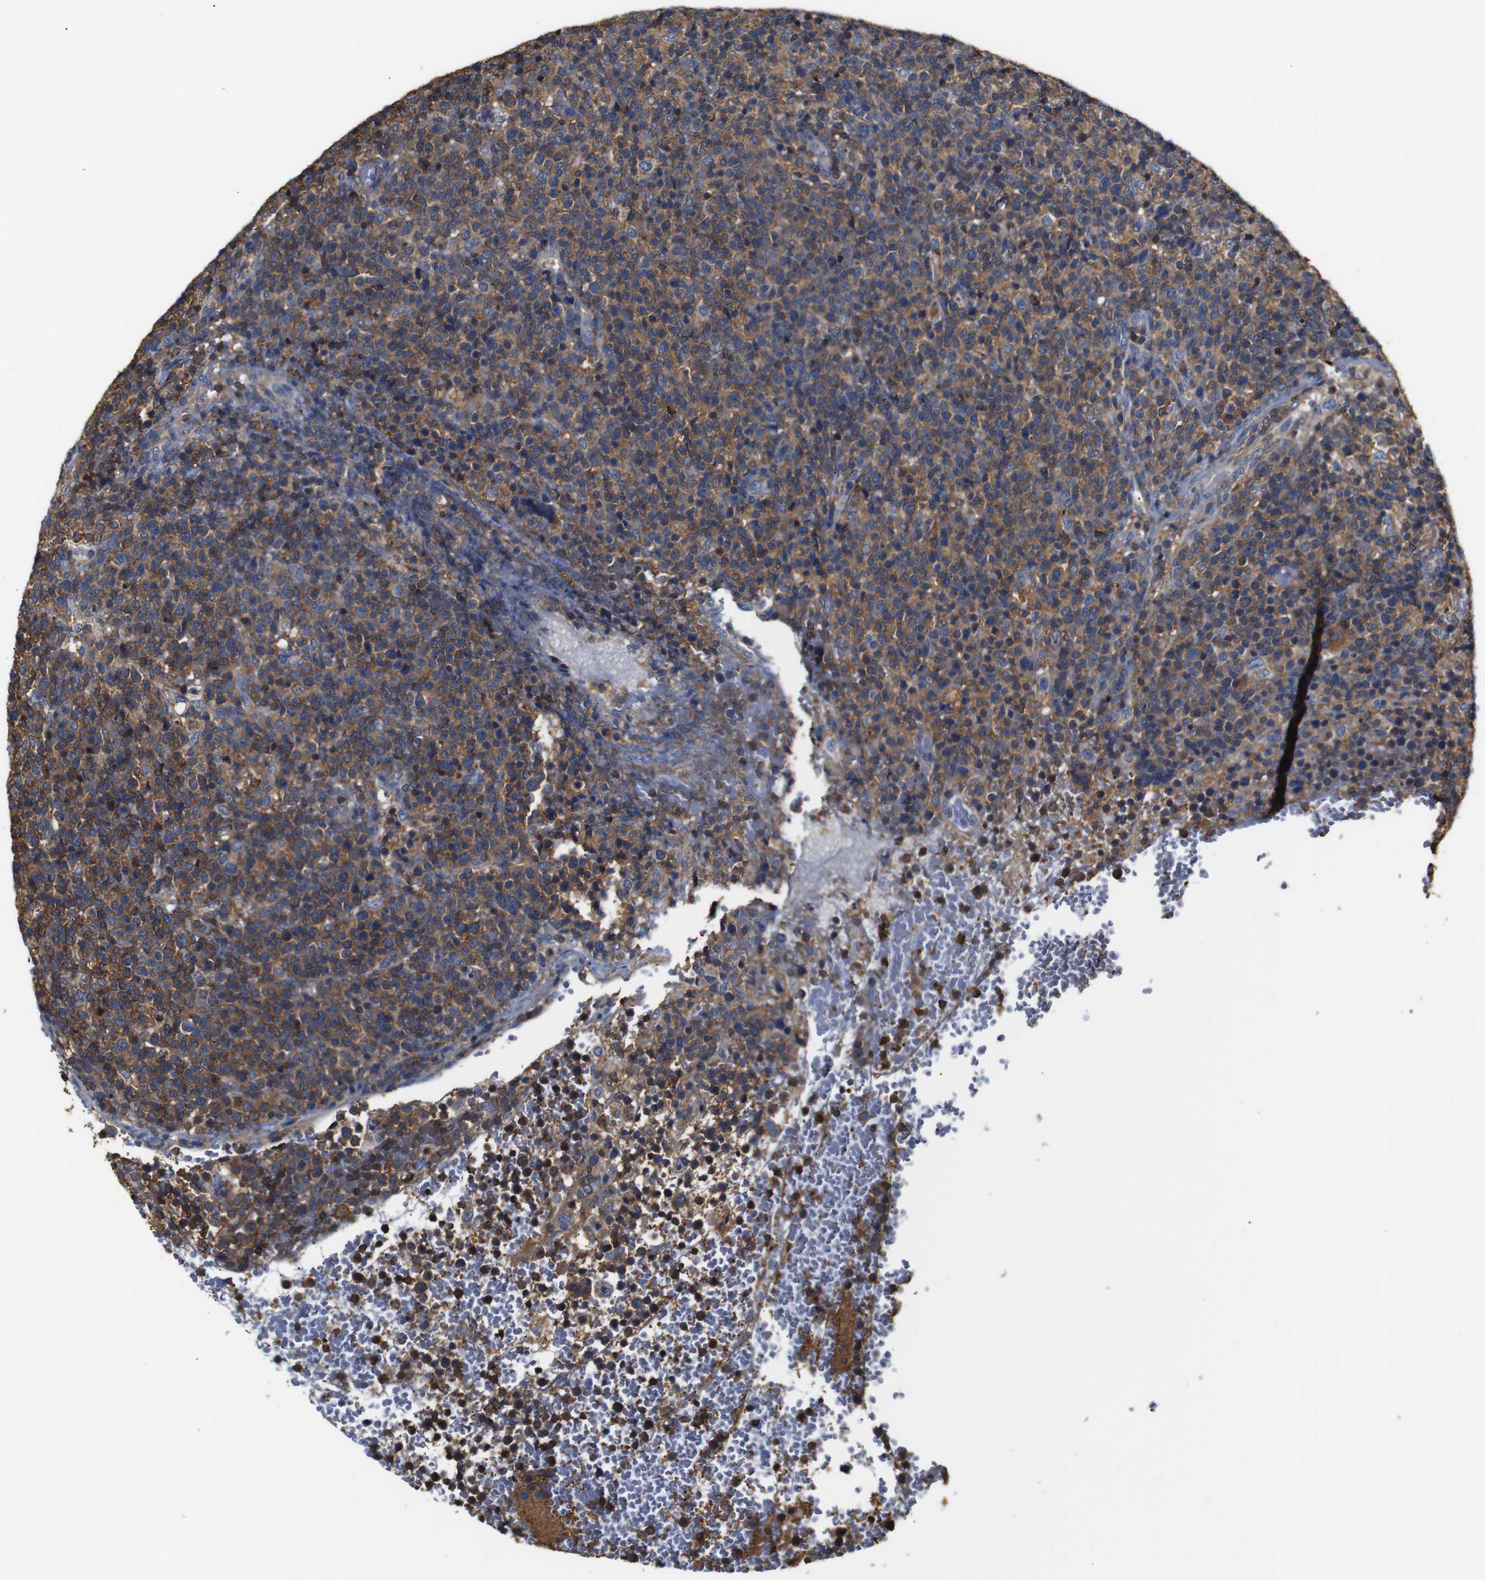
{"staining": {"intensity": "moderate", "quantity": ">75%", "location": "cytoplasmic/membranous"}, "tissue": "lymphoma", "cell_type": "Tumor cells", "image_type": "cancer", "snomed": [{"axis": "morphology", "description": "Malignant lymphoma, non-Hodgkin's type, High grade"}, {"axis": "topography", "description": "Lymph node"}], "caption": "The immunohistochemical stain highlights moderate cytoplasmic/membranous staining in tumor cells of high-grade malignant lymphoma, non-Hodgkin's type tissue.", "gene": "PI4KA", "patient": {"sex": "male", "age": 61}}